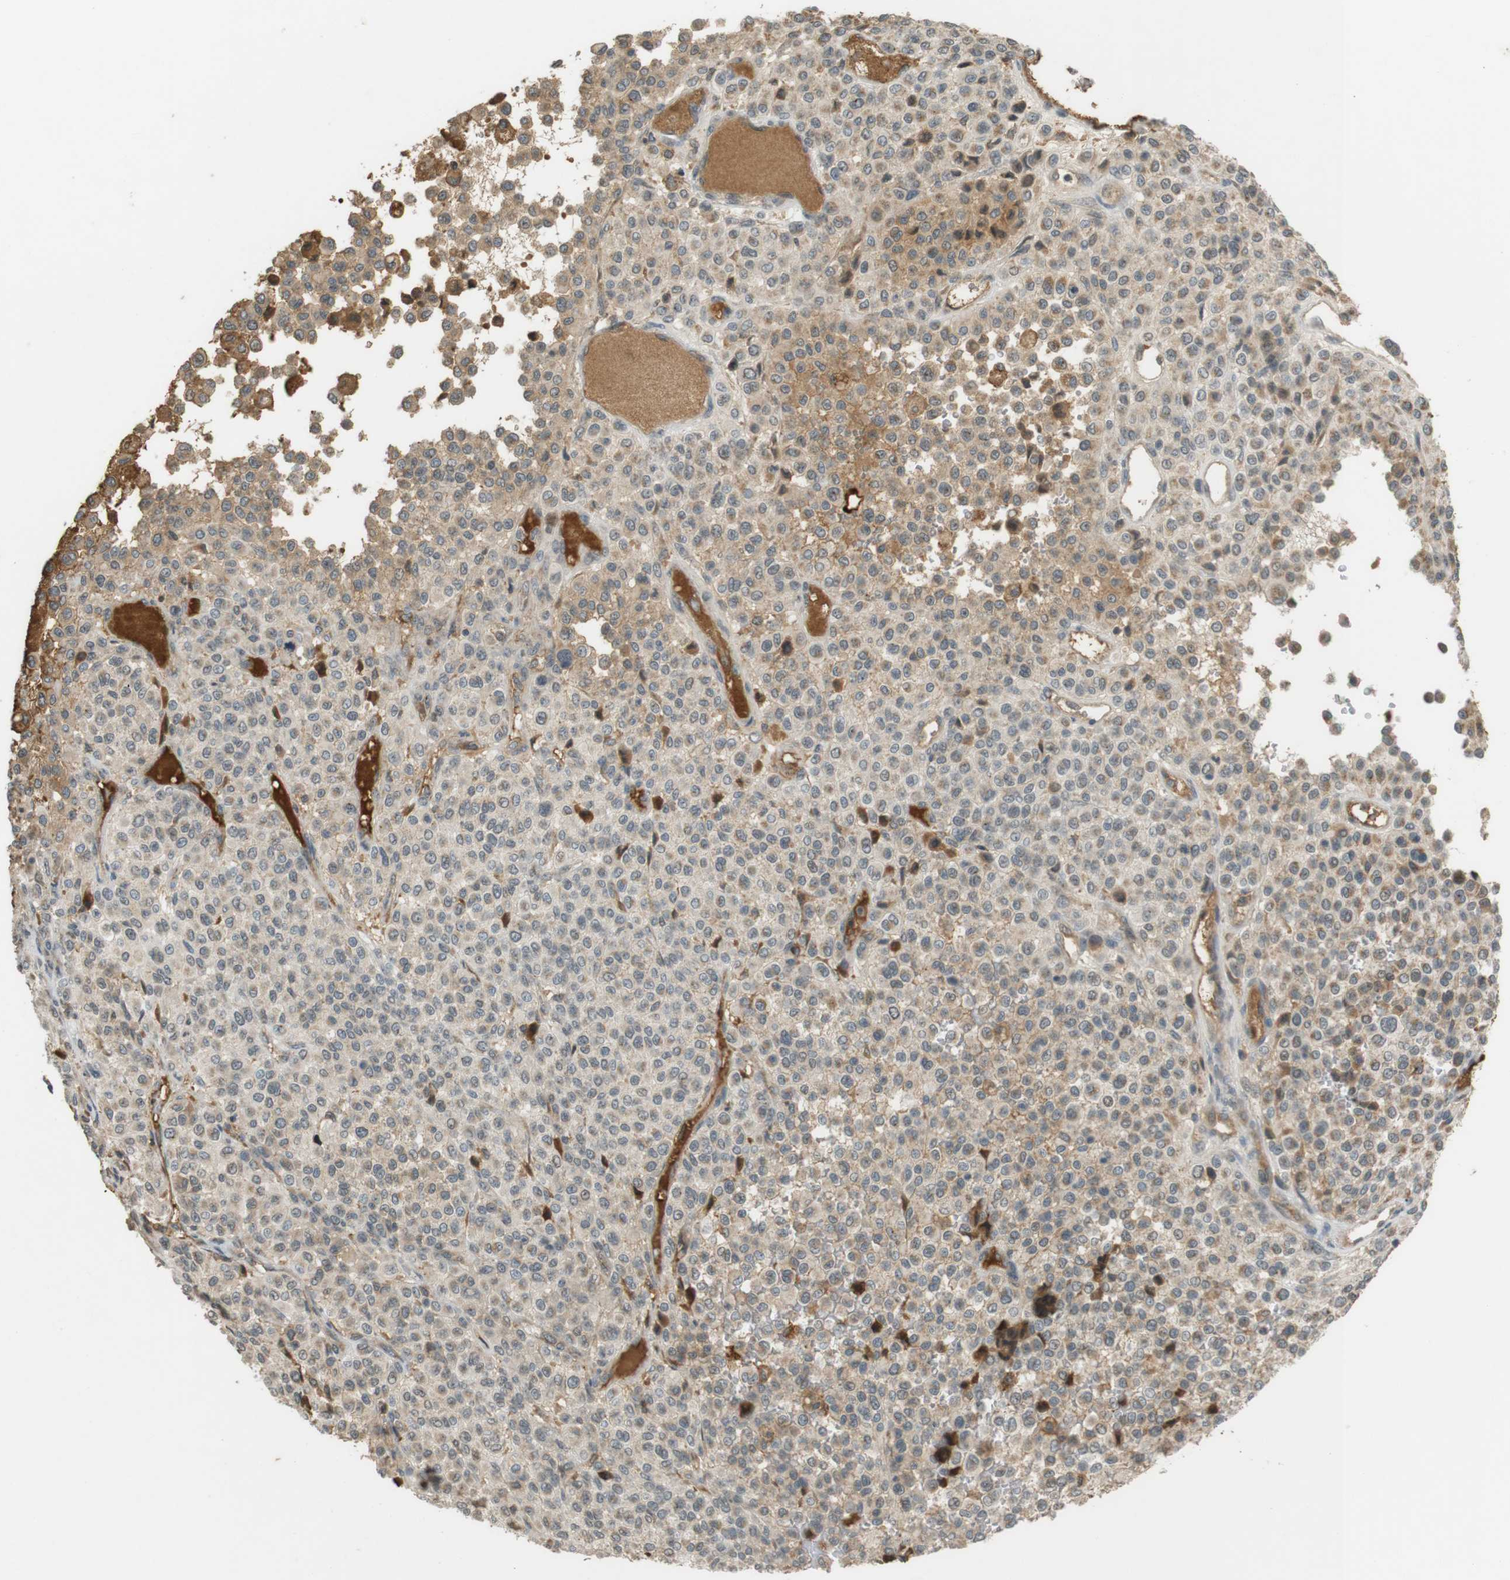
{"staining": {"intensity": "moderate", "quantity": "<25%", "location": "cytoplasmic/membranous"}, "tissue": "melanoma", "cell_type": "Tumor cells", "image_type": "cancer", "snomed": [{"axis": "morphology", "description": "Malignant melanoma, Metastatic site"}, {"axis": "topography", "description": "Pancreas"}], "caption": "High-magnification brightfield microscopy of malignant melanoma (metastatic site) stained with DAB (3,3'-diaminobenzidine) (brown) and counterstained with hematoxylin (blue). tumor cells exhibit moderate cytoplasmic/membranous expression is seen in about<25% of cells.", "gene": "SRR", "patient": {"sex": "female", "age": 30}}